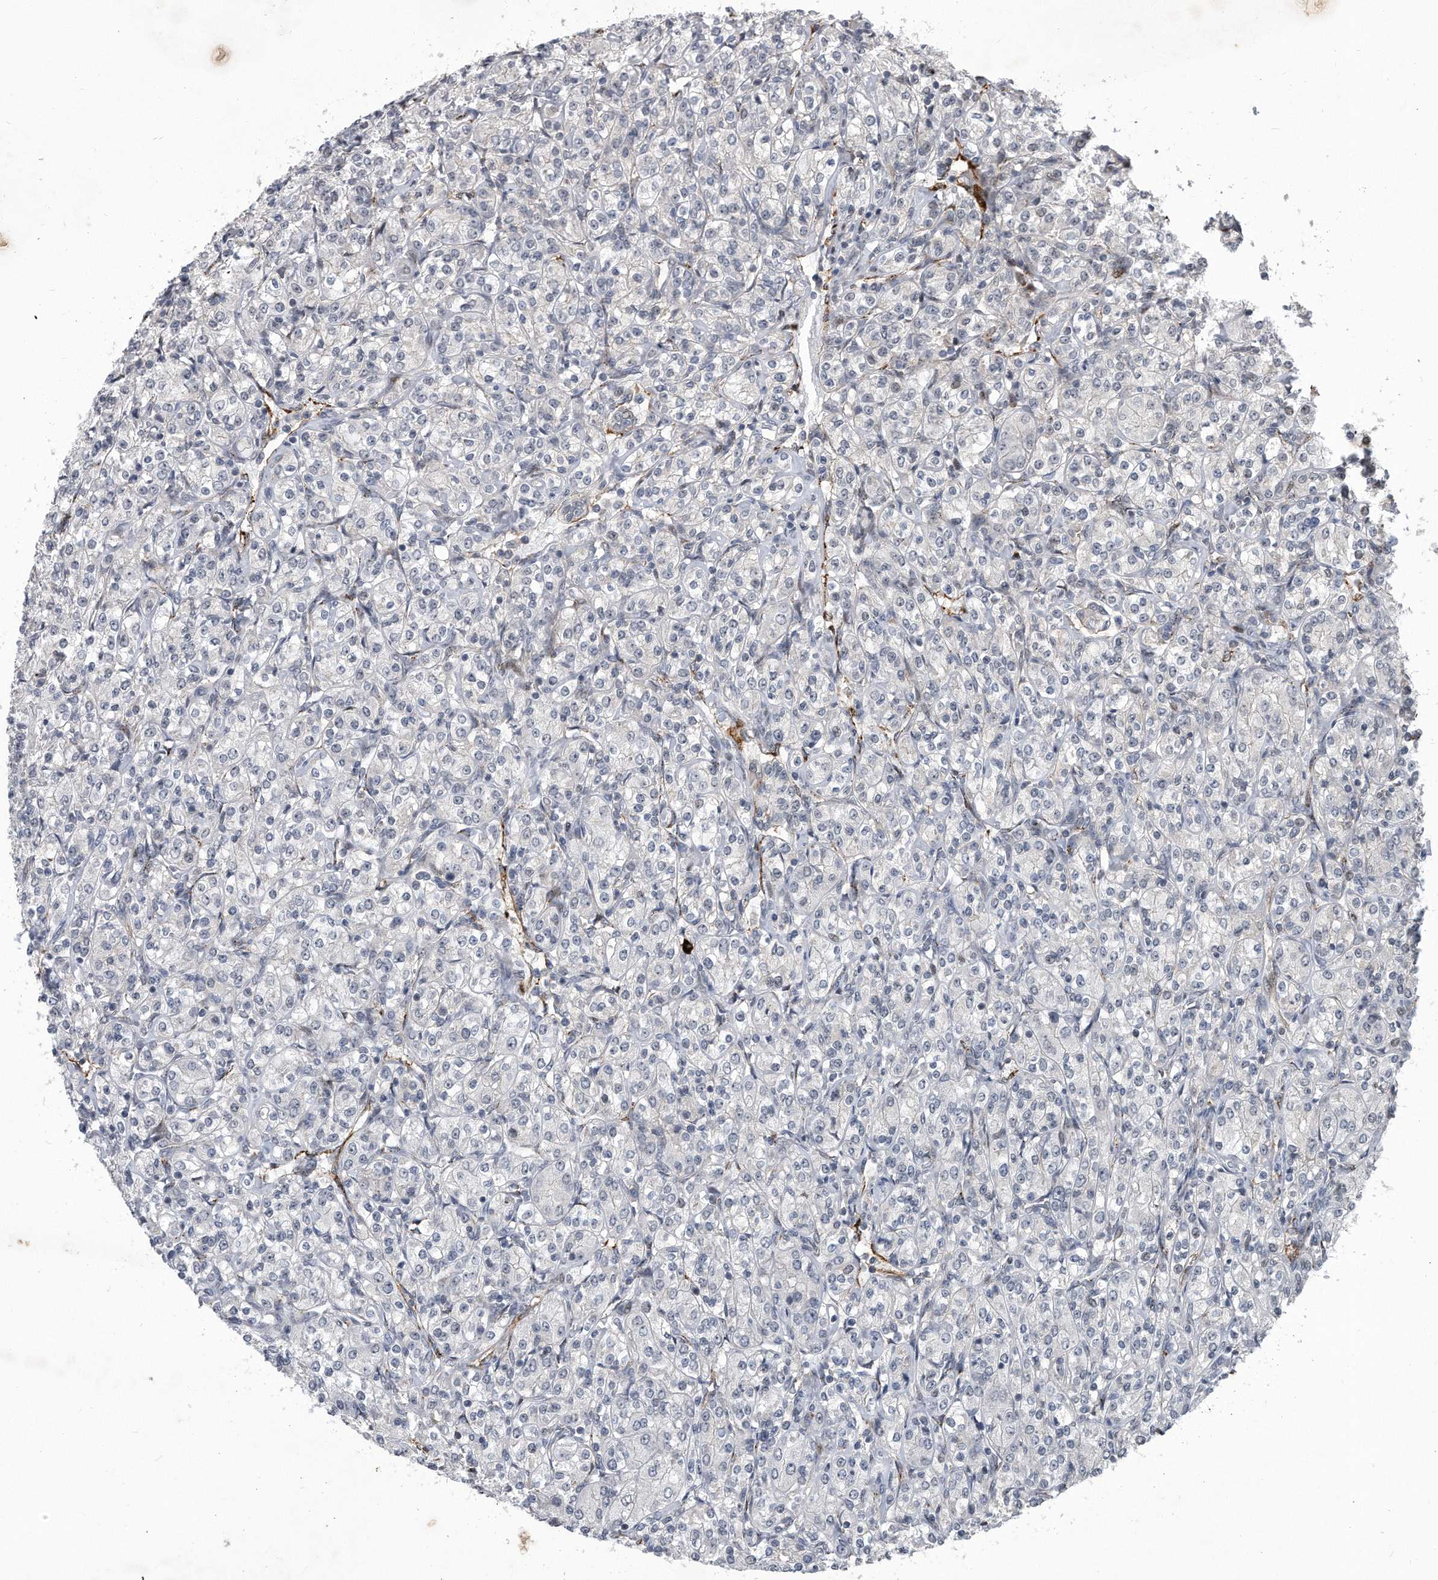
{"staining": {"intensity": "negative", "quantity": "none", "location": "none"}, "tissue": "renal cancer", "cell_type": "Tumor cells", "image_type": "cancer", "snomed": [{"axis": "morphology", "description": "Adenocarcinoma, NOS"}, {"axis": "topography", "description": "Kidney"}], "caption": "Renal adenocarcinoma was stained to show a protein in brown. There is no significant staining in tumor cells. (DAB (3,3'-diaminobenzidine) immunohistochemistry (IHC) visualized using brightfield microscopy, high magnification).", "gene": "PGBD2", "patient": {"sex": "male", "age": 77}}